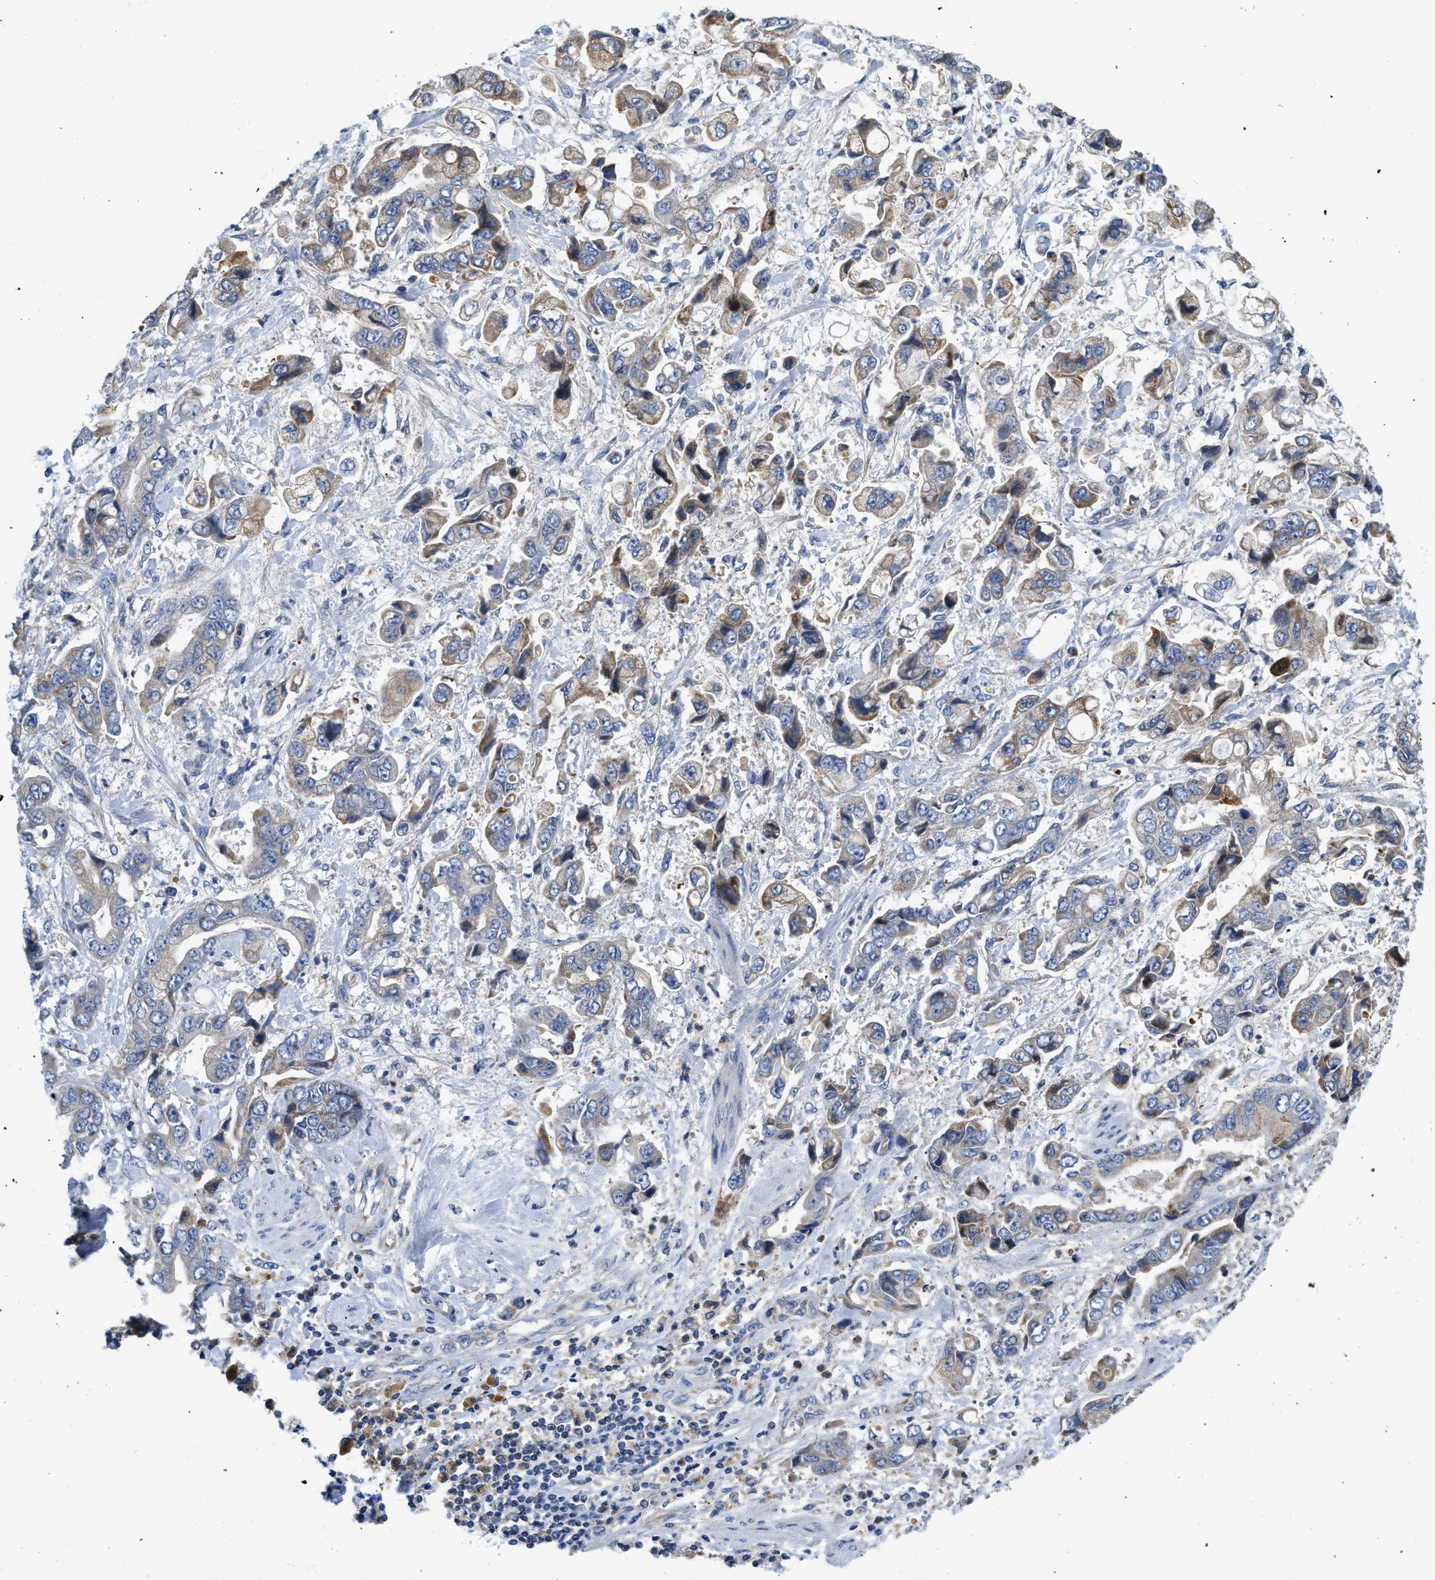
{"staining": {"intensity": "moderate", "quantity": "25%-75%", "location": "cytoplasmic/membranous"}, "tissue": "stomach cancer", "cell_type": "Tumor cells", "image_type": "cancer", "snomed": [{"axis": "morphology", "description": "Normal tissue, NOS"}, {"axis": "morphology", "description": "Adenocarcinoma, NOS"}, {"axis": "topography", "description": "Stomach"}], "caption": "Stomach adenocarcinoma was stained to show a protein in brown. There is medium levels of moderate cytoplasmic/membranous positivity in approximately 25%-75% of tumor cells.", "gene": "SLC25A13", "patient": {"sex": "male", "age": 62}}